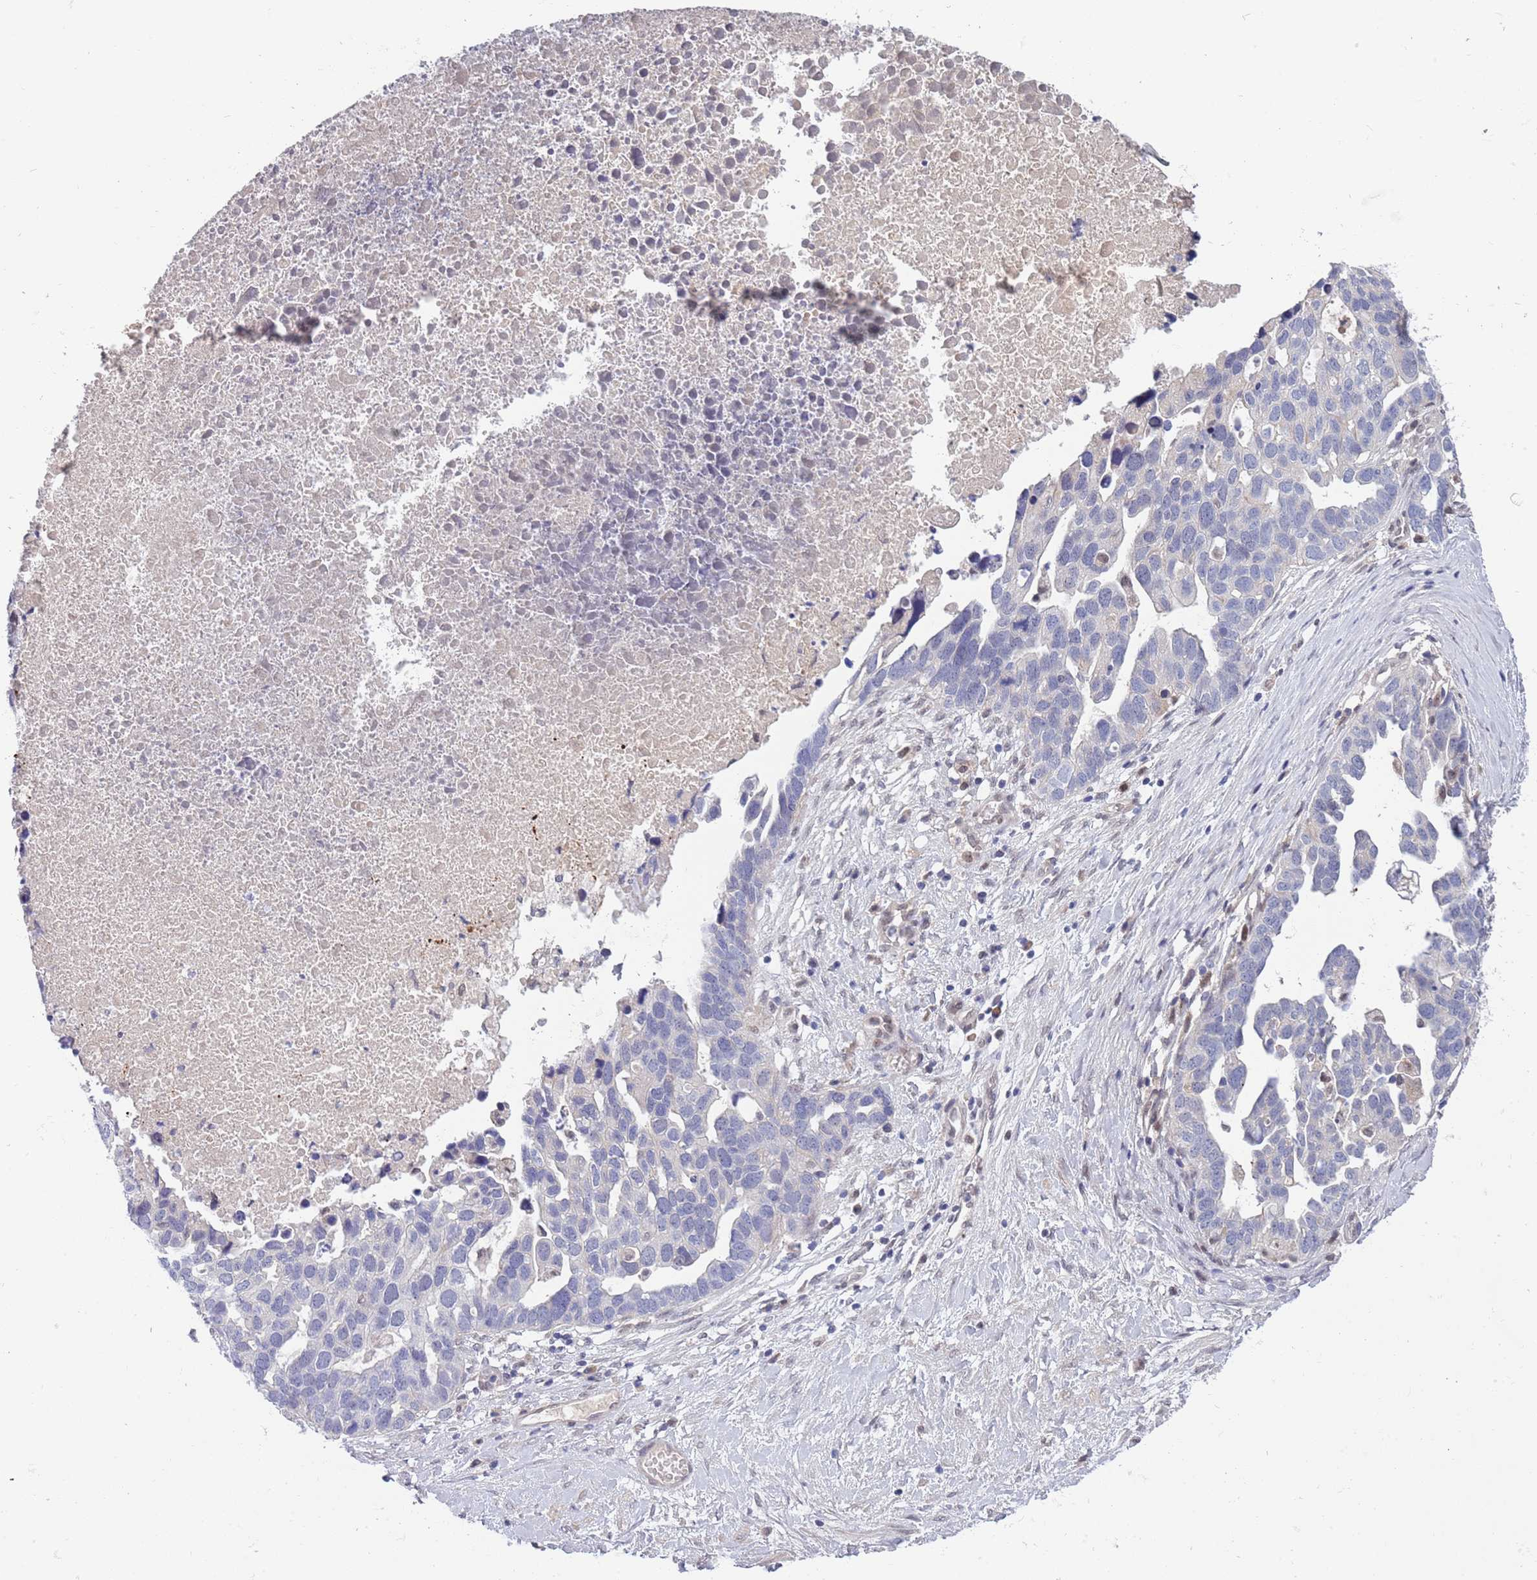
{"staining": {"intensity": "negative", "quantity": "none", "location": "none"}, "tissue": "ovarian cancer", "cell_type": "Tumor cells", "image_type": "cancer", "snomed": [{"axis": "morphology", "description": "Cystadenocarcinoma, serous, NOS"}, {"axis": "topography", "description": "Ovary"}], "caption": "Tumor cells are negative for protein expression in human ovarian cancer (serous cystadenocarcinoma).", "gene": "NLRP6", "patient": {"sex": "female", "age": 54}}